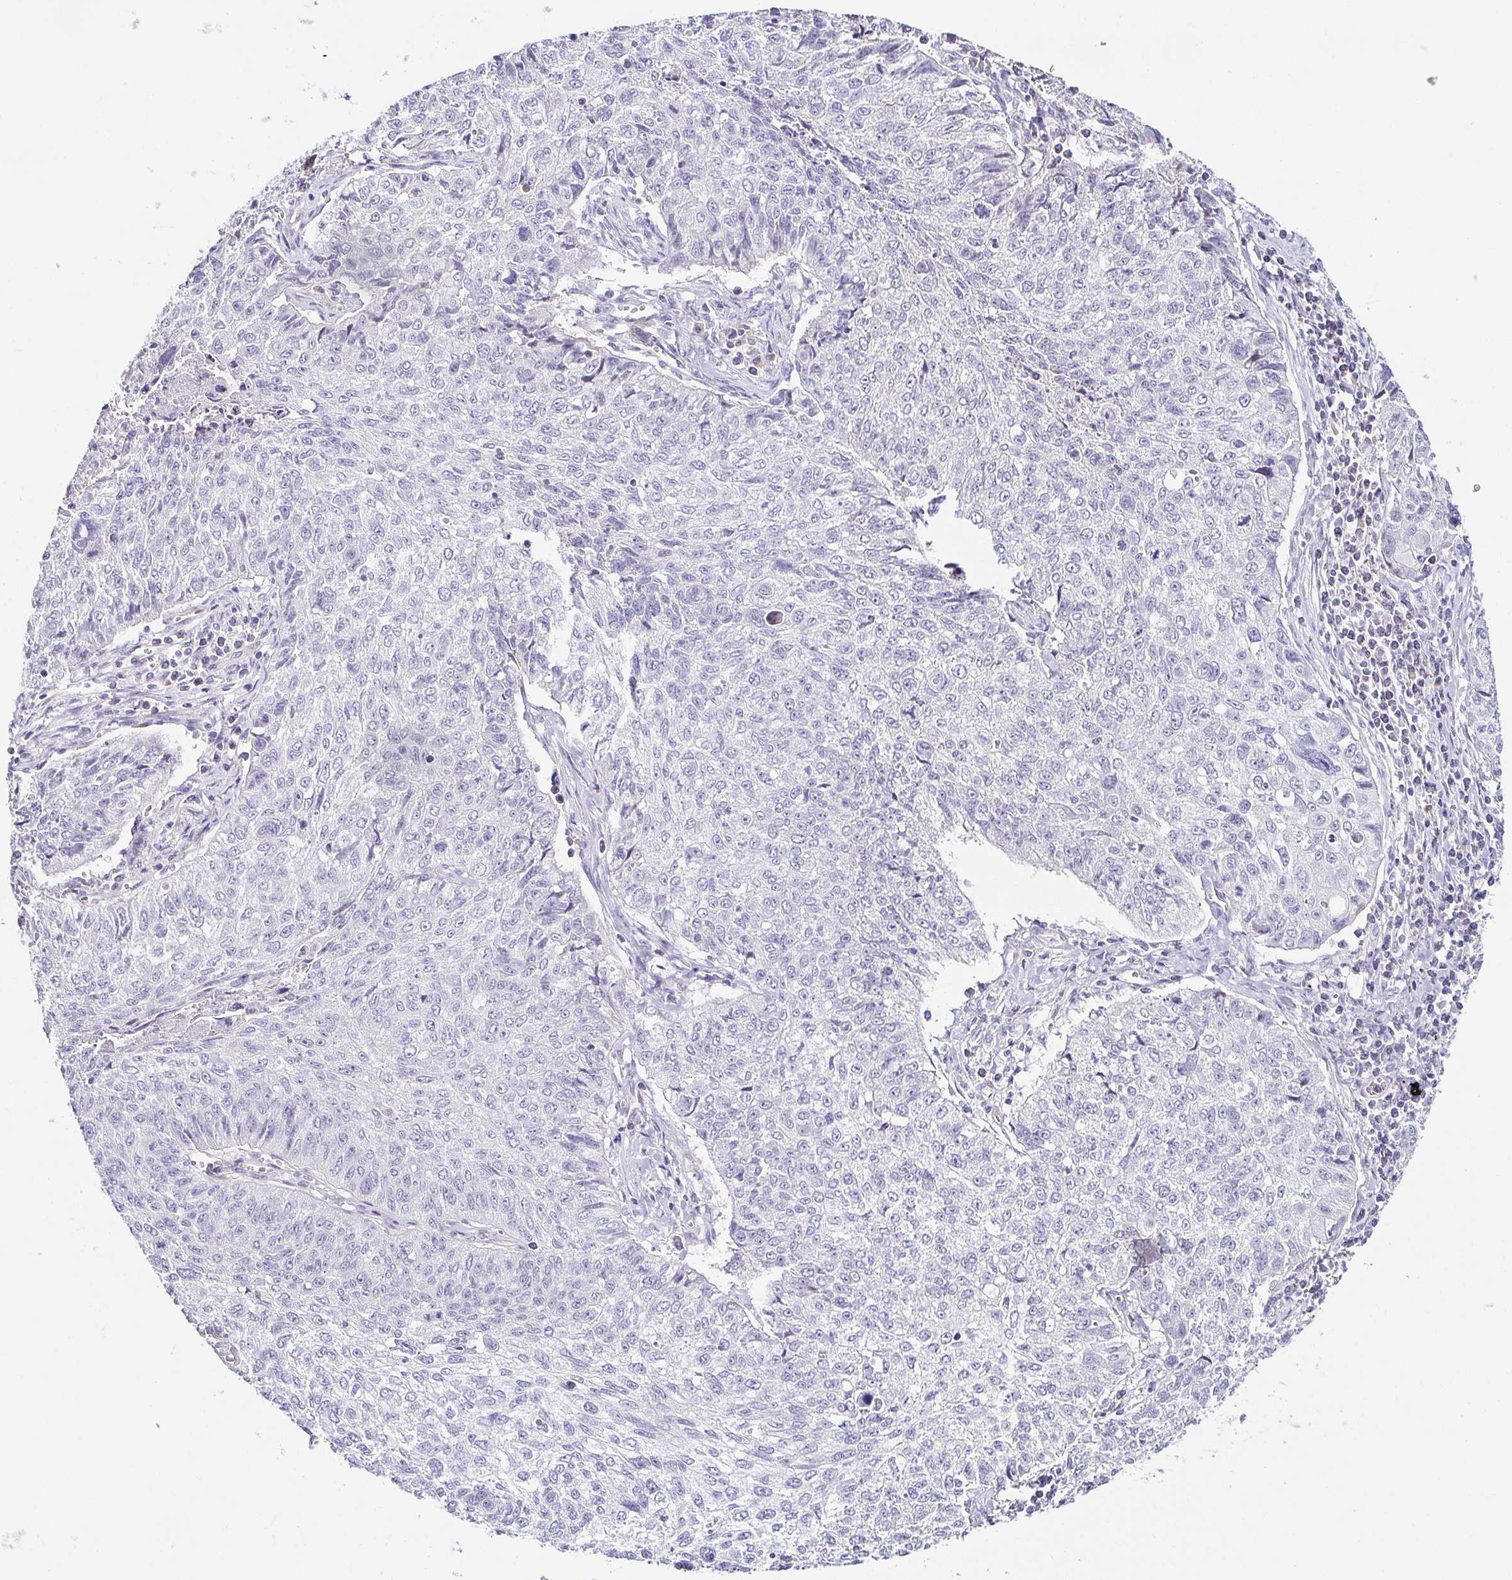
{"staining": {"intensity": "negative", "quantity": "none", "location": "none"}, "tissue": "lung cancer", "cell_type": "Tumor cells", "image_type": "cancer", "snomed": [{"axis": "morphology", "description": "Normal morphology"}, {"axis": "morphology", "description": "Aneuploidy"}, {"axis": "morphology", "description": "Squamous cell carcinoma, NOS"}, {"axis": "topography", "description": "Lymph node"}, {"axis": "topography", "description": "Lung"}], "caption": "High power microscopy histopathology image of an immunohistochemistry photomicrograph of lung cancer, revealing no significant expression in tumor cells.", "gene": "FAM162B", "patient": {"sex": "female", "age": 76}}